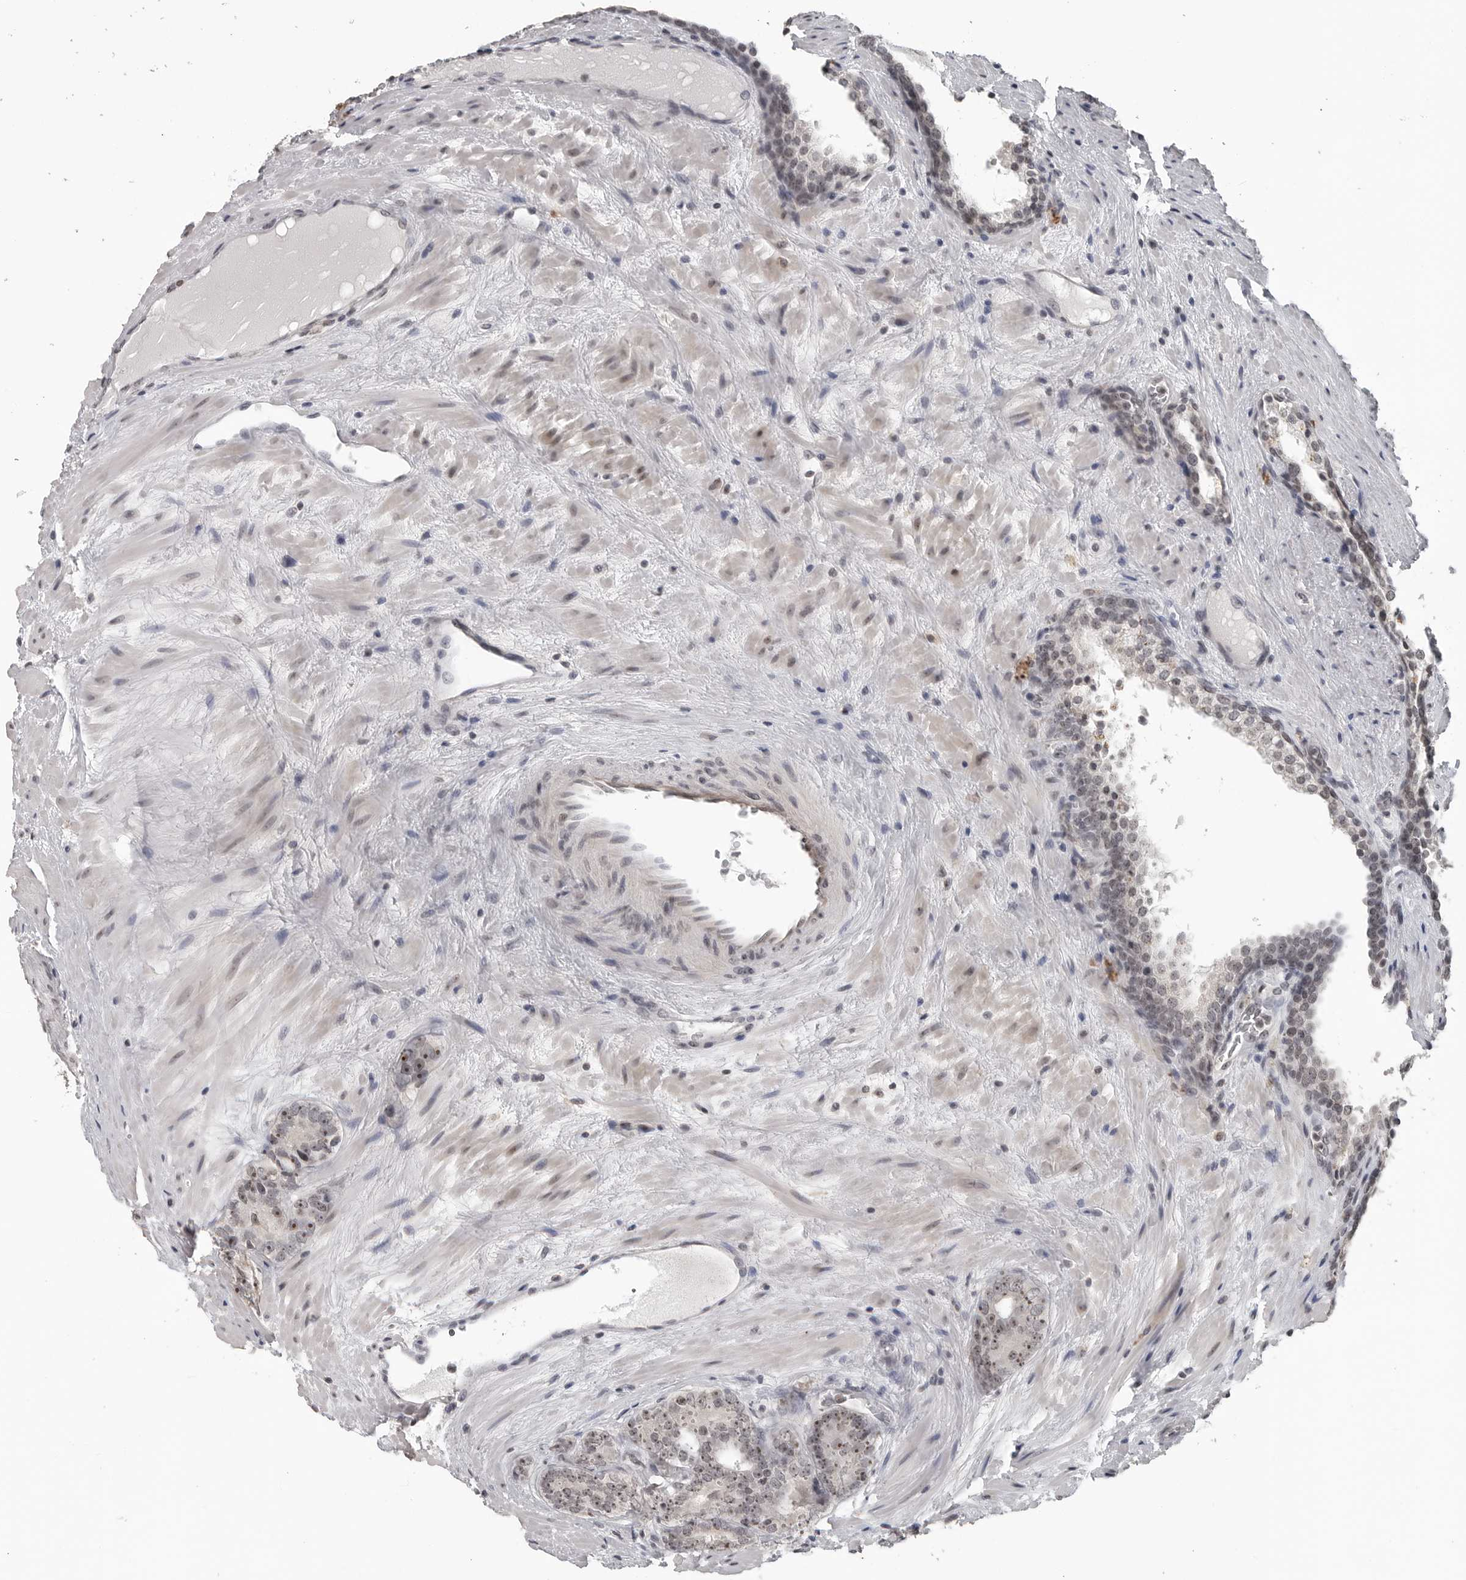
{"staining": {"intensity": "weak", "quantity": ">75%", "location": "nuclear"}, "tissue": "prostate cancer", "cell_type": "Tumor cells", "image_type": "cancer", "snomed": [{"axis": "morphology", "description": "Adenocarcinoma, High grade"}, {"axis": "topography", "description": "Prostate"}], "caption": "Immunohistochemical staining of human prostate cancer (adenocarcinoma (high-grade)) displays low levels of weak nuclear protein expression in about >75% of tumor cells.", "gene": "DDX54", "patient": {"sex": "male", "age": 56}}